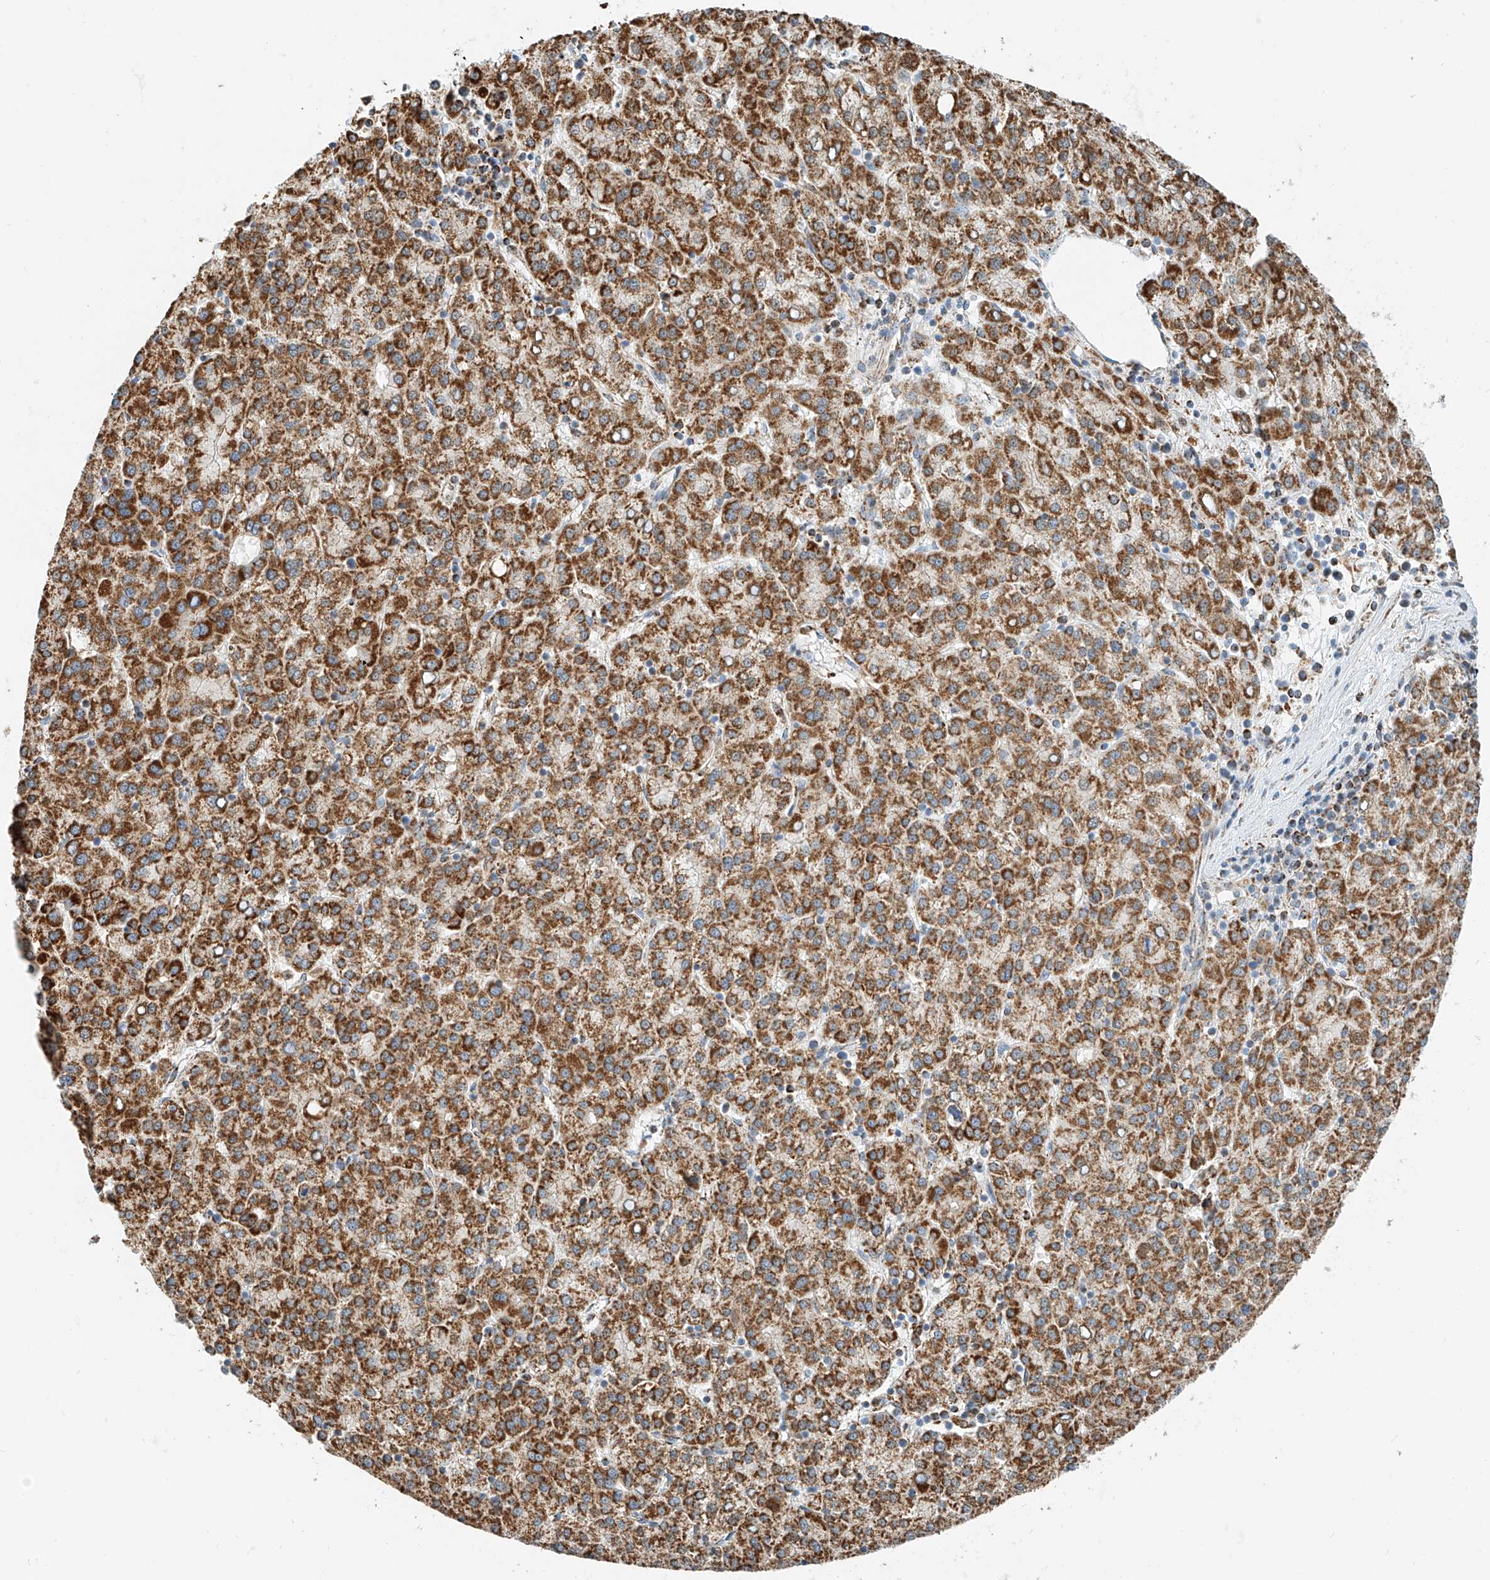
{"staining": {"intensity": "strong", "quantity": ">75%", "location": "cytoplasmic/membranous"}, "tissue": "liver cancer", "cell_type": "Tumor cells", "image_type": "cancer", "snomed": [{"axis": "morphology", "description": "Carcinoma, Hepatocellular, NOS"}, {"axis": "topography", "description": "Liver"}], "caption": "Liver cancer (hepatocellular carcinoma) stained with DAB IHC displays high levels of strong cytoplasmic/membranous positivity in about >75% of tumor cells.", "gene": "PPA2", "patient": {"sex": "female", "age": 58}}